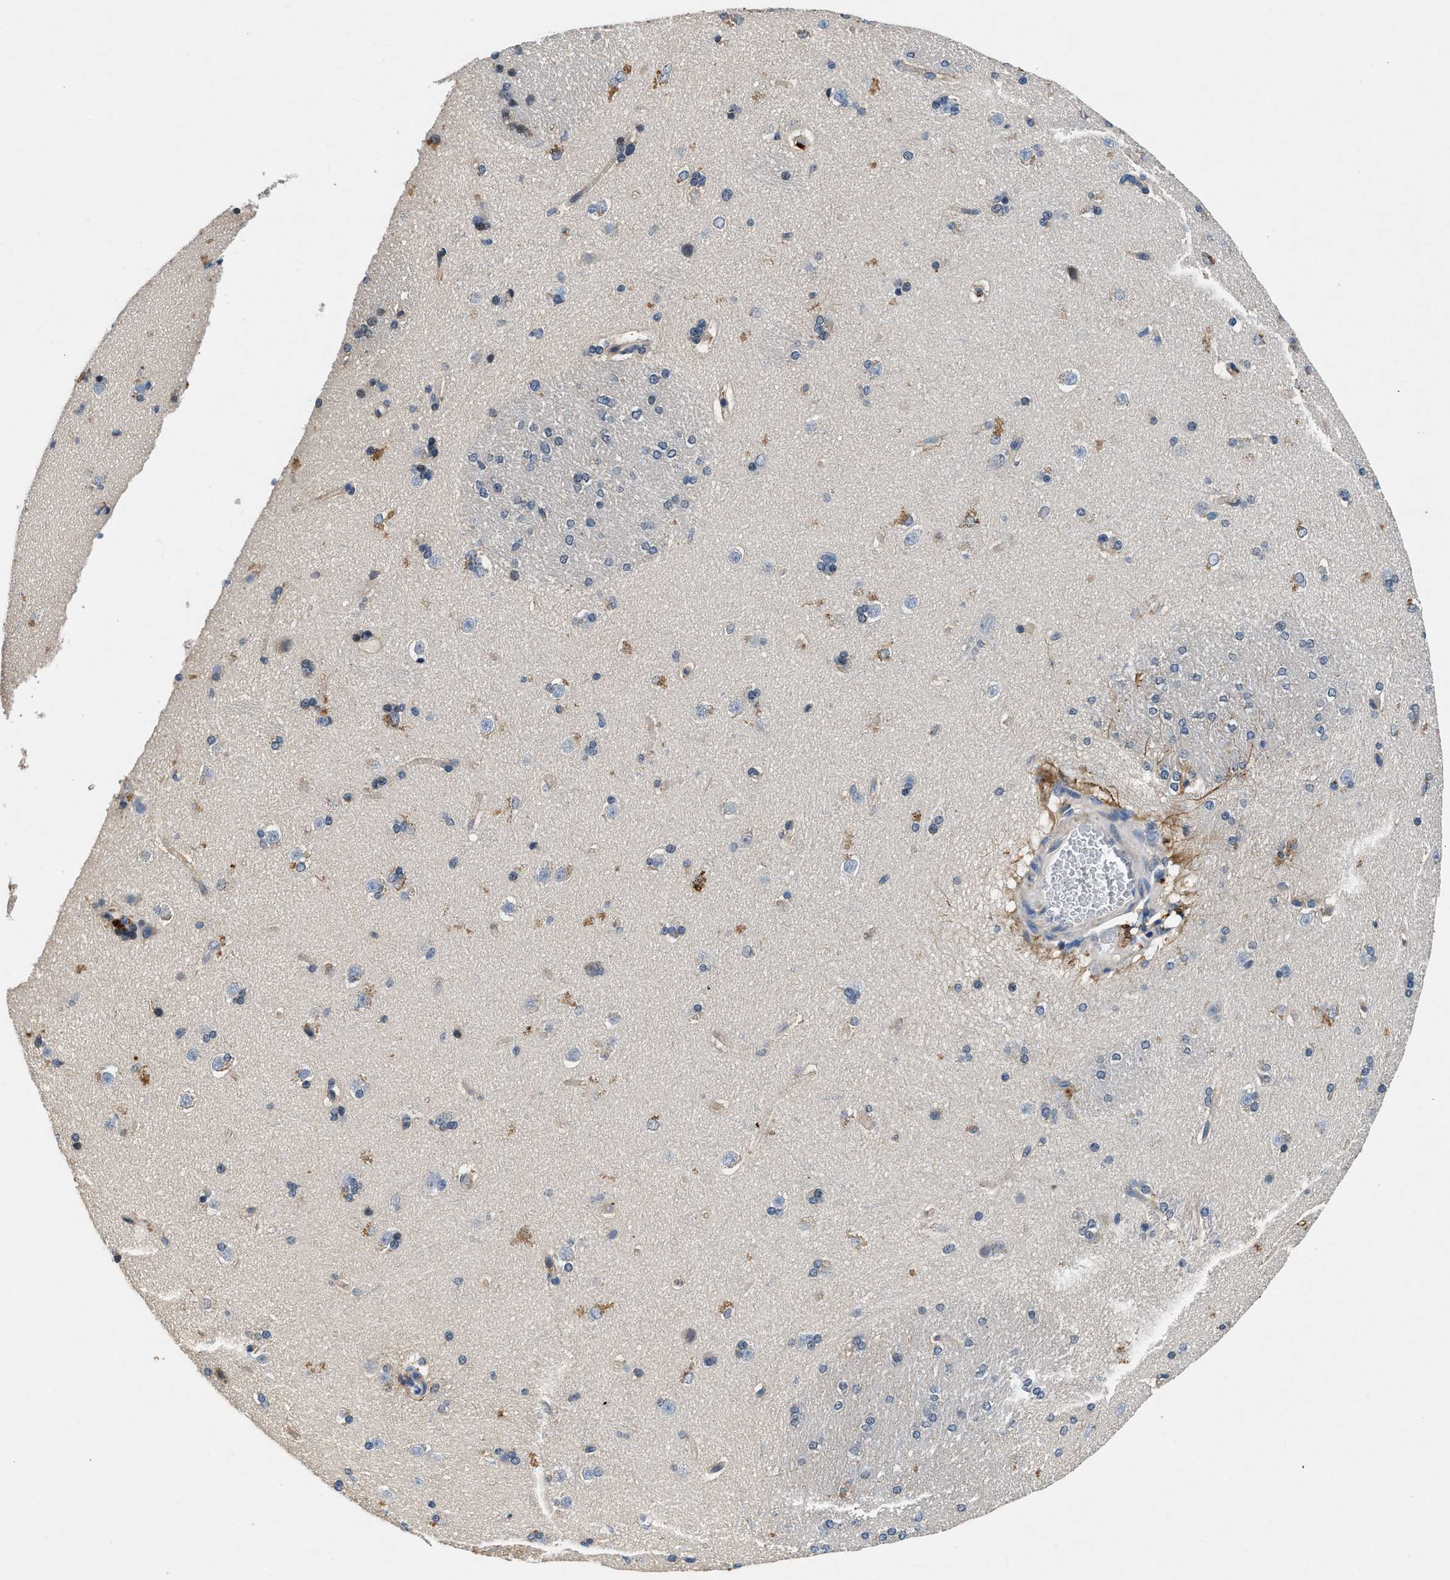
{"staining": {"intensity": "negative", "quantity": "none", "location": "none"}, "tissue": "caudate", "cell_type": "Glial cells", "image_type": "normal", "snomed": [{"axis": "morphology", "description": "Normal tissue, NOS"}, {"axis": "topography", "description": "Lateral ventricle wall"}], "caption": "High power microscopy micrograph of an immunohistochemistry (IHC) photomicrograph of normal caudate, revealing no significant staining in glial cells.", "gene": "COPS2", "patient": {"sex": "female", "age": 19}}